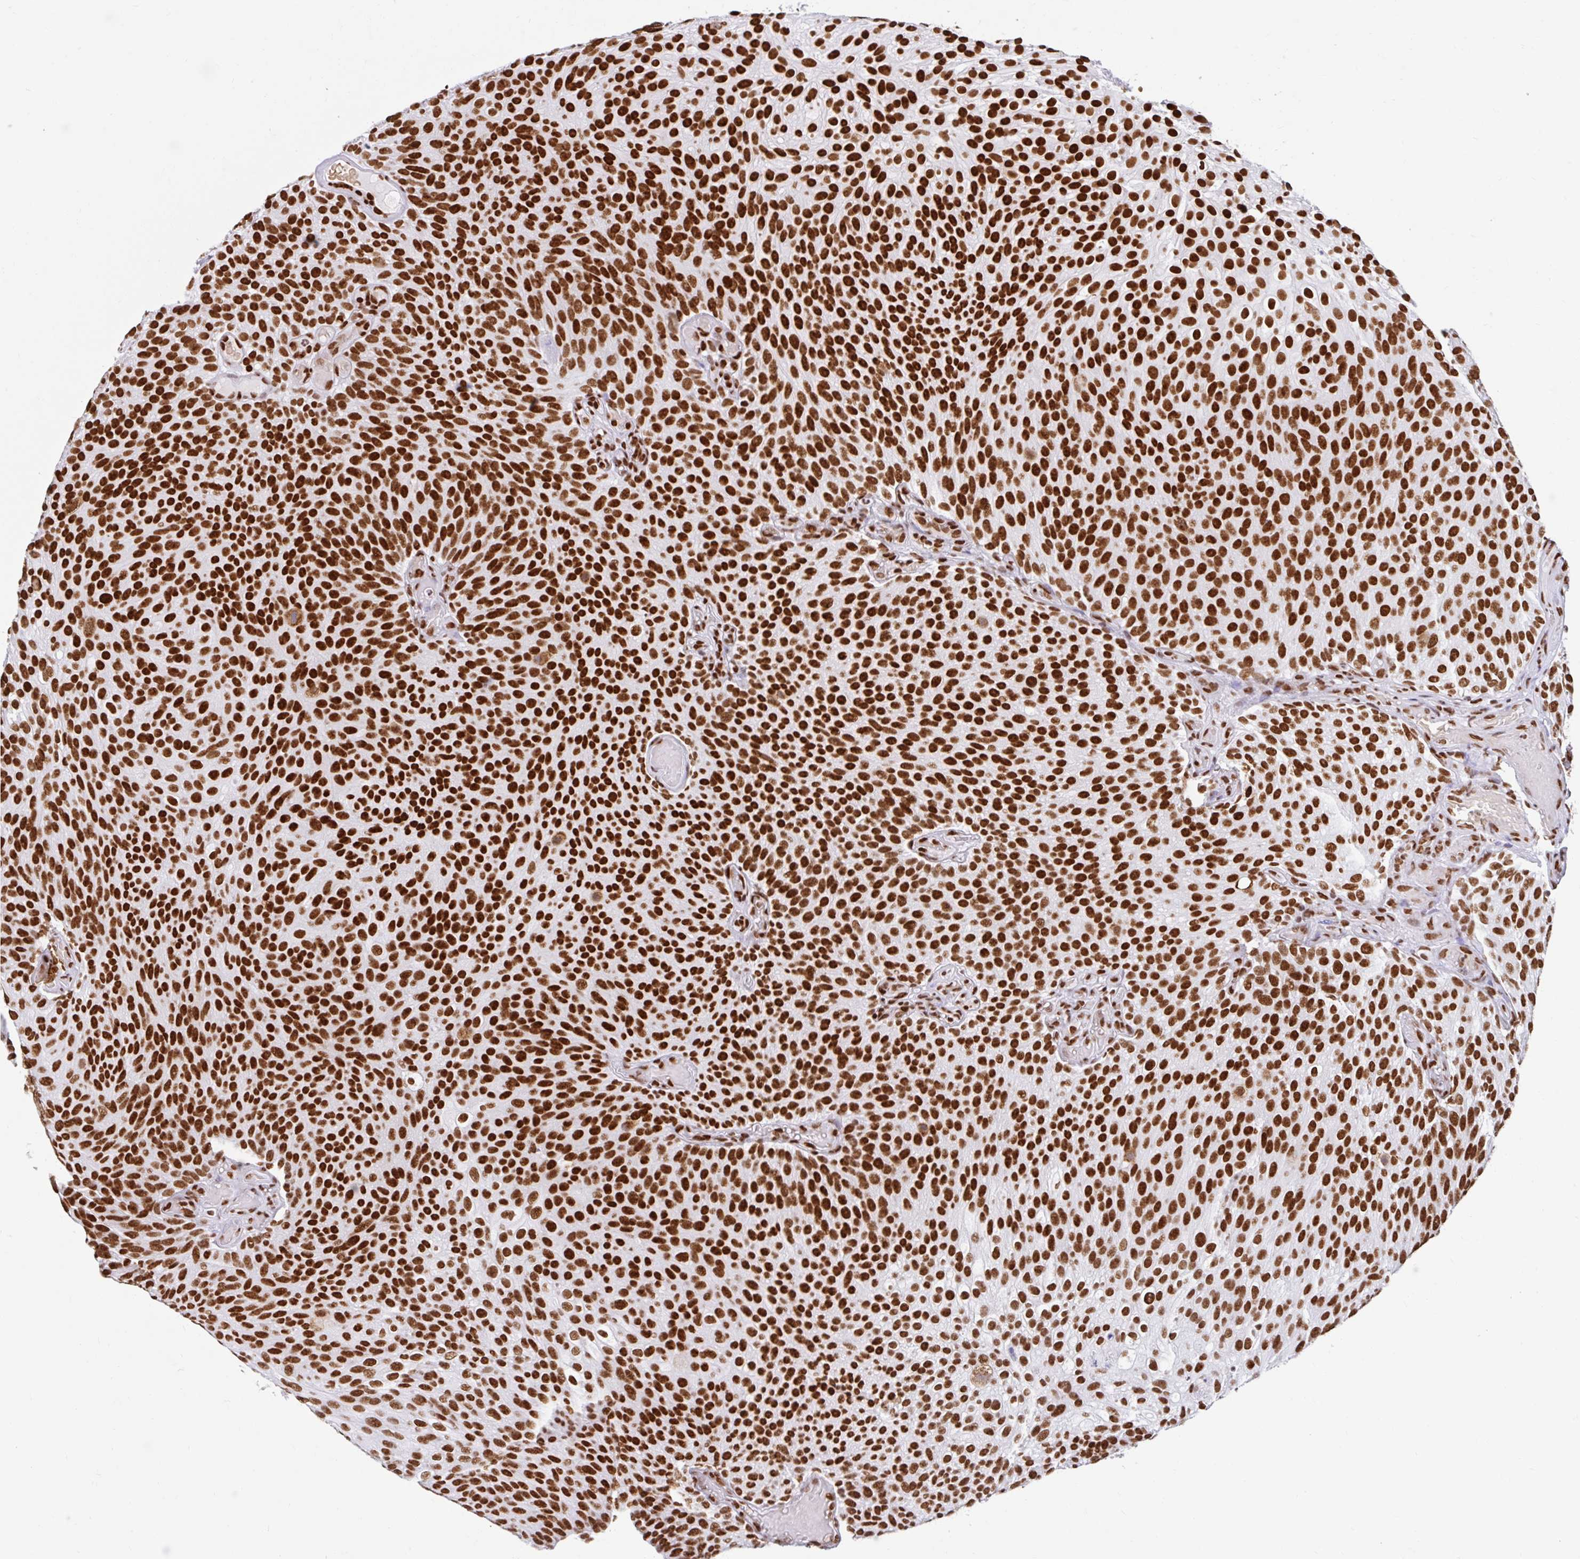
{"staining": {"intensity": "strong", "quantity": ">75%", "location": "nuclear"}, "tissue": "urothelial cancer", "cell_type": "Tumor cells", "image_type": "cancer", "snomed": [{"axis": "morphology", "description": "Urothelial carcinoma, Low grade"}, {"axis": "topography", "description": "Urinary bladder"}], "caption": "A high amount of strong nuclear positivity is identified in approximately >75% of tumor cells in urothelial cancer tissue.", "gene": "KHDRBS1", "patient": {"sex": "male", "age": 78}}